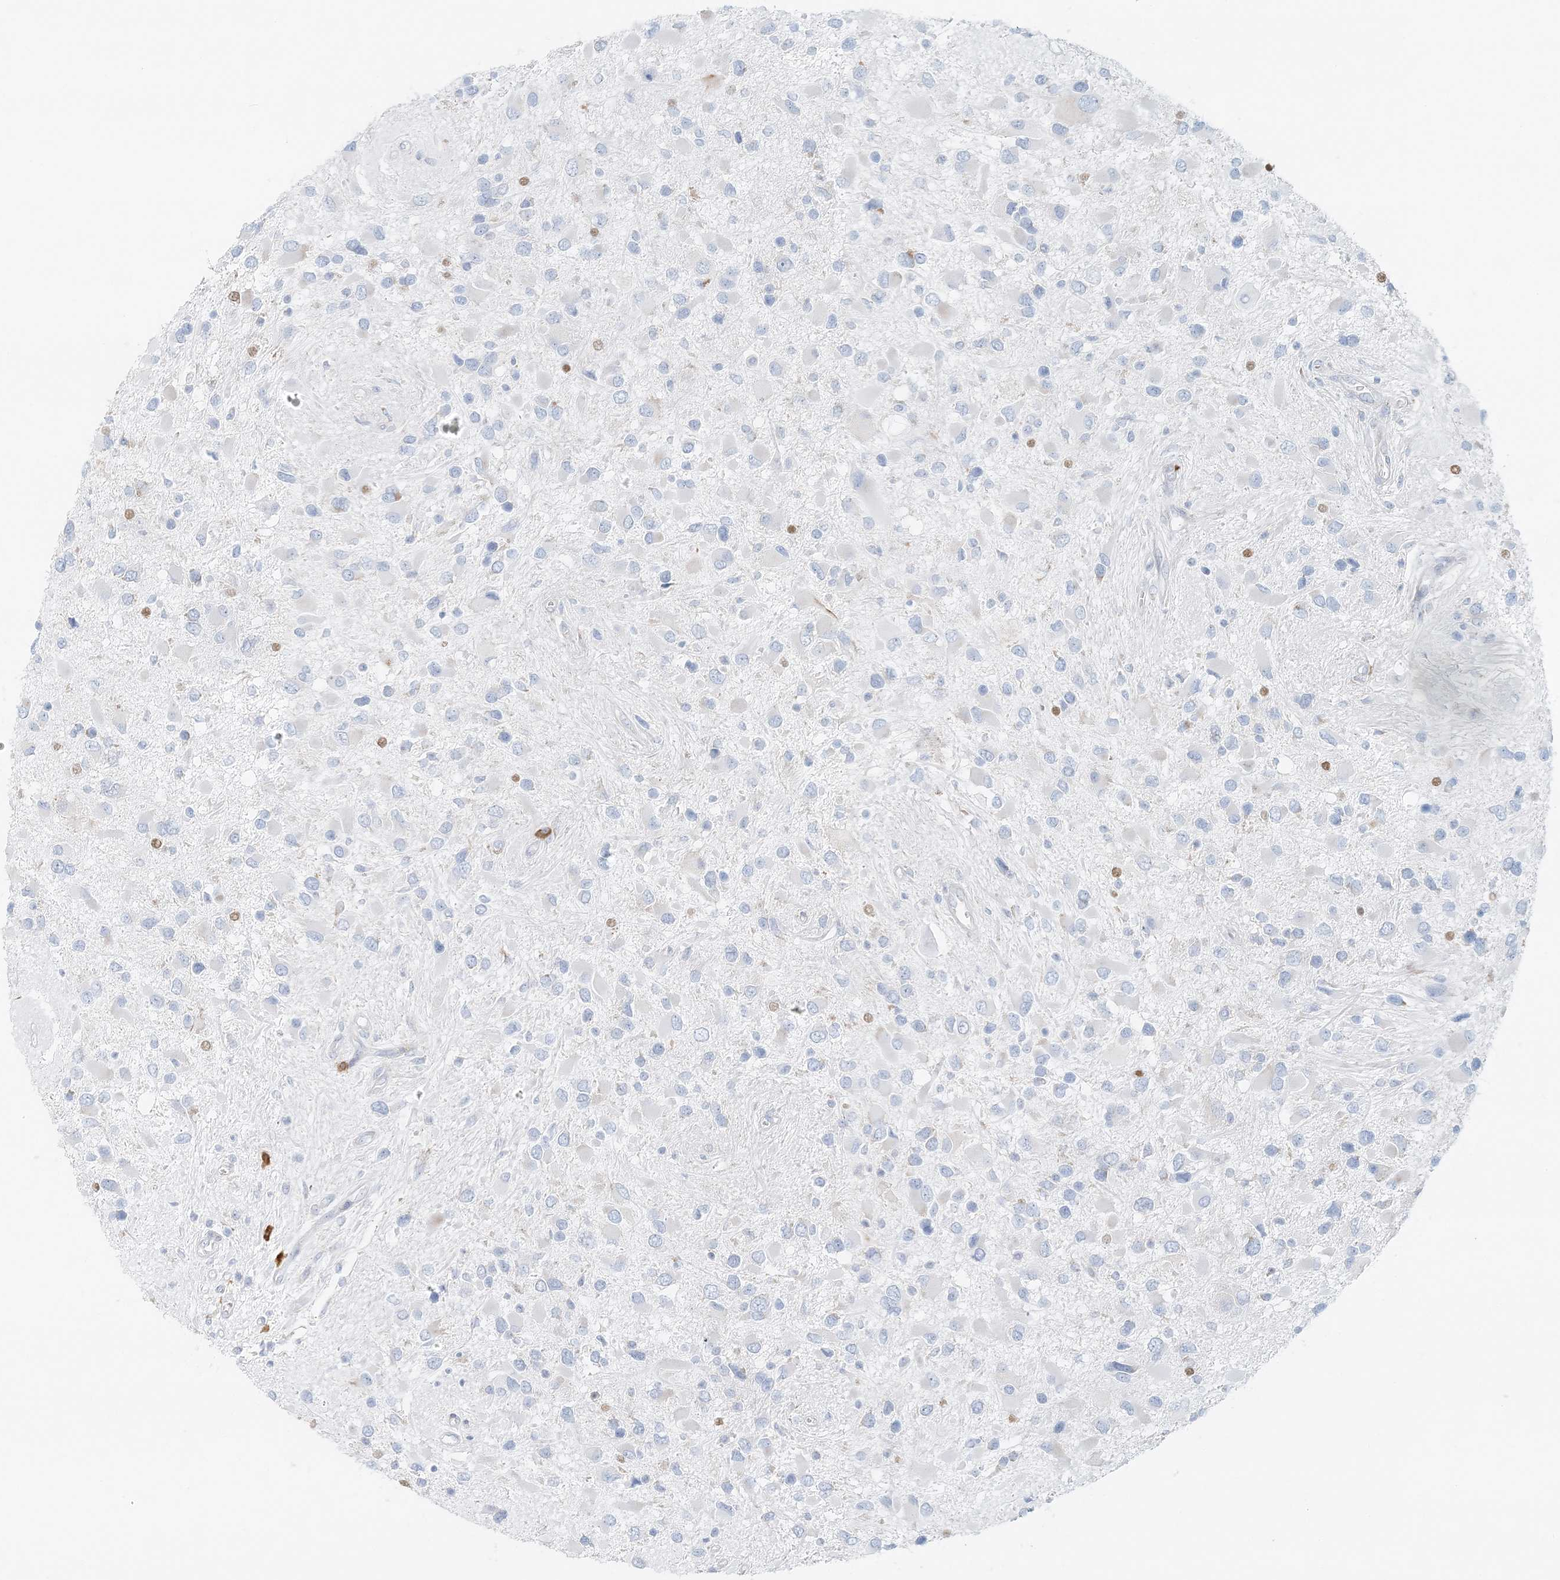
{"staining": {"intensity": "negative", "quantity": "none", "location": "none"}, "tissue": "glioma", "cell_type": "Tumor cells", "image_type": "cancer", "snomed": [{"axis": "morphology", "description": "Glioma, malignant, High grade"}, {"axis": "topography", "description": "Brain"}], "caption": "Glioma was stained to show a protein in brown. There is no significant staining in tumor cells.", "gene": "STK11IP", "patient": {"sex": "male", "age": 53}}